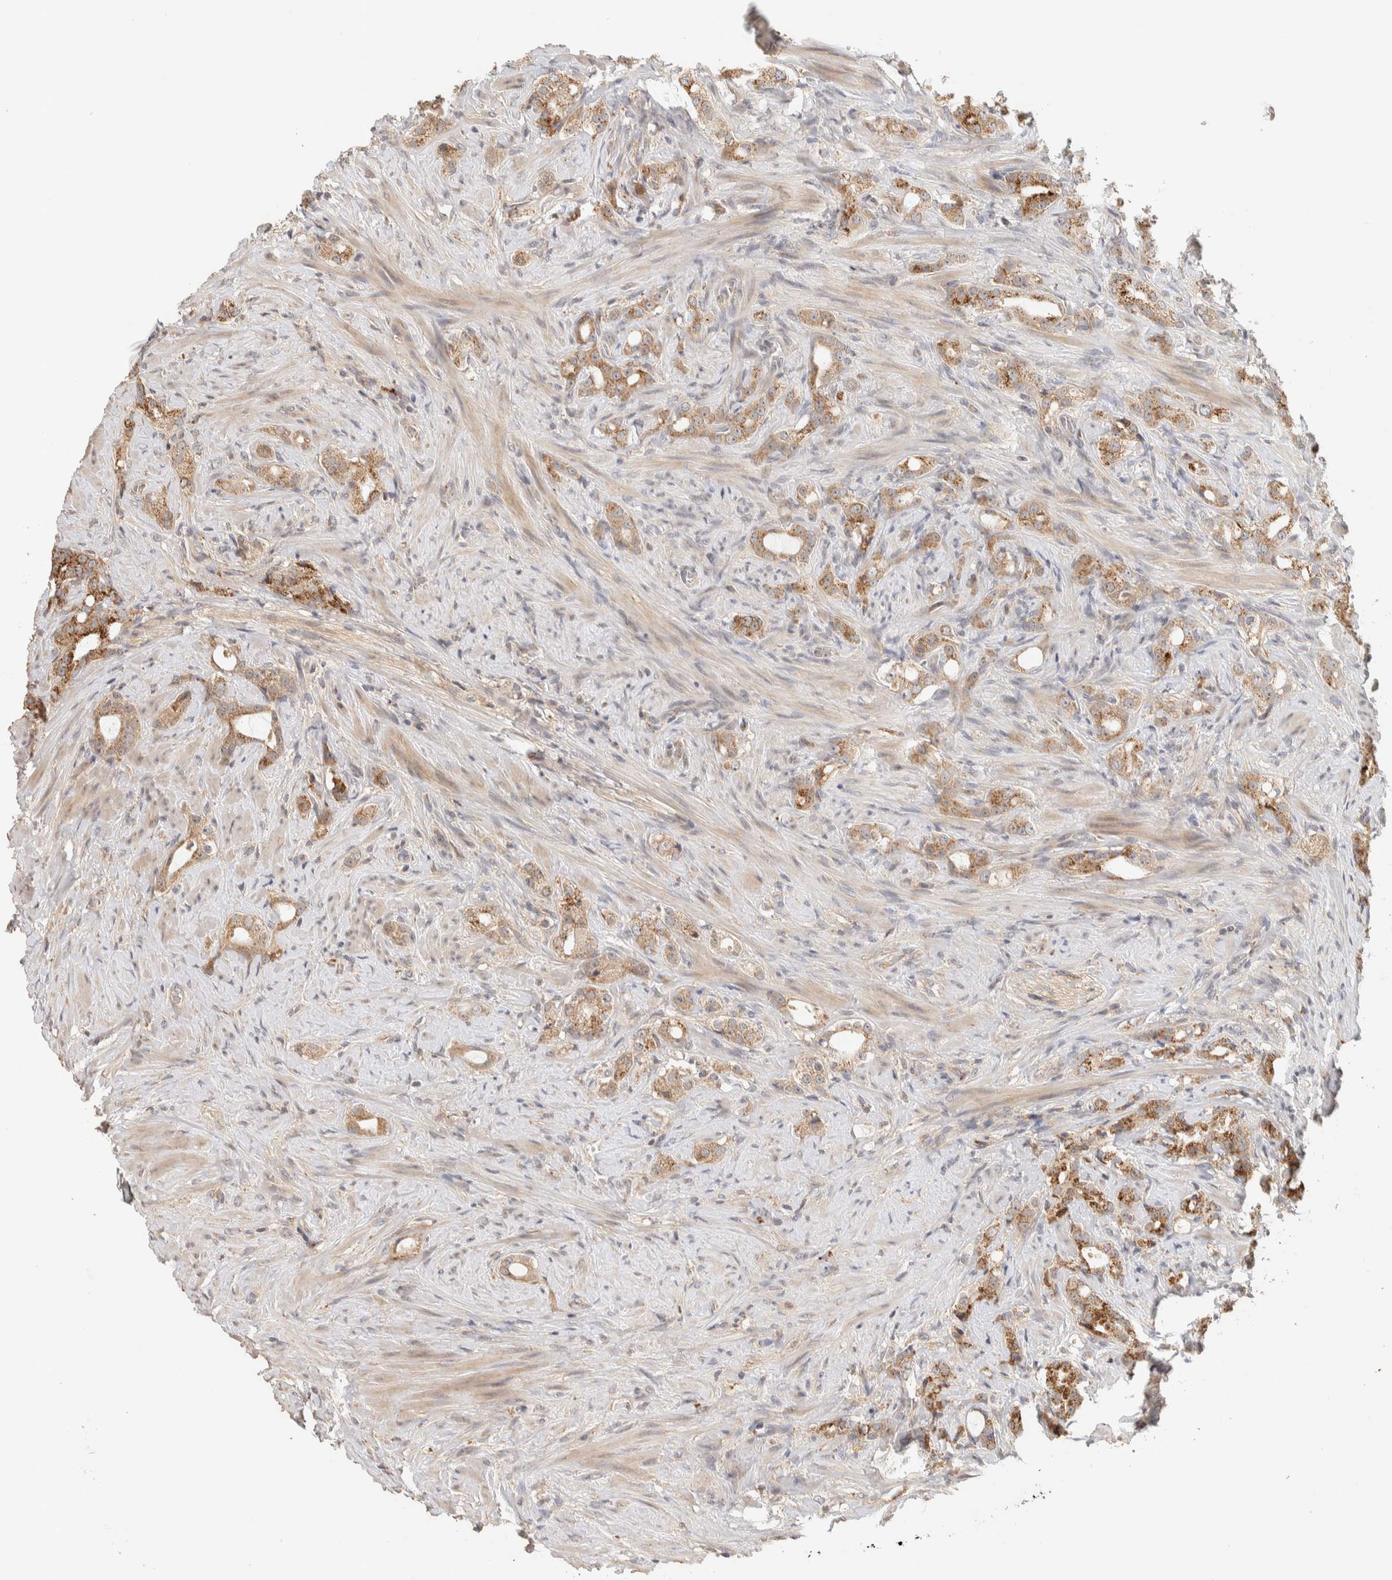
{"staining": {"intensity": "moderate", "quantity": "25%-75%", "location": "cytoplasmic/membranous"}, "tissue": "prostate cancer", "cell_type": "Tumor cells", "image_type": "cancer", "snomed": [{"axis": "morphology", "description": "Adenocarcinoma, High grade"}, {"axis": "topography", "description": "Prostate"}], "caption": "Prostate high-grade adenocarcinoma stained with IHC reveals moderate cytoplasmic/membranous expression in about 25%-75% of tumor cells. Nuclei are stained in blue.", "gene": "ITPA", "patient": {"sex": "male", "age": 63}}